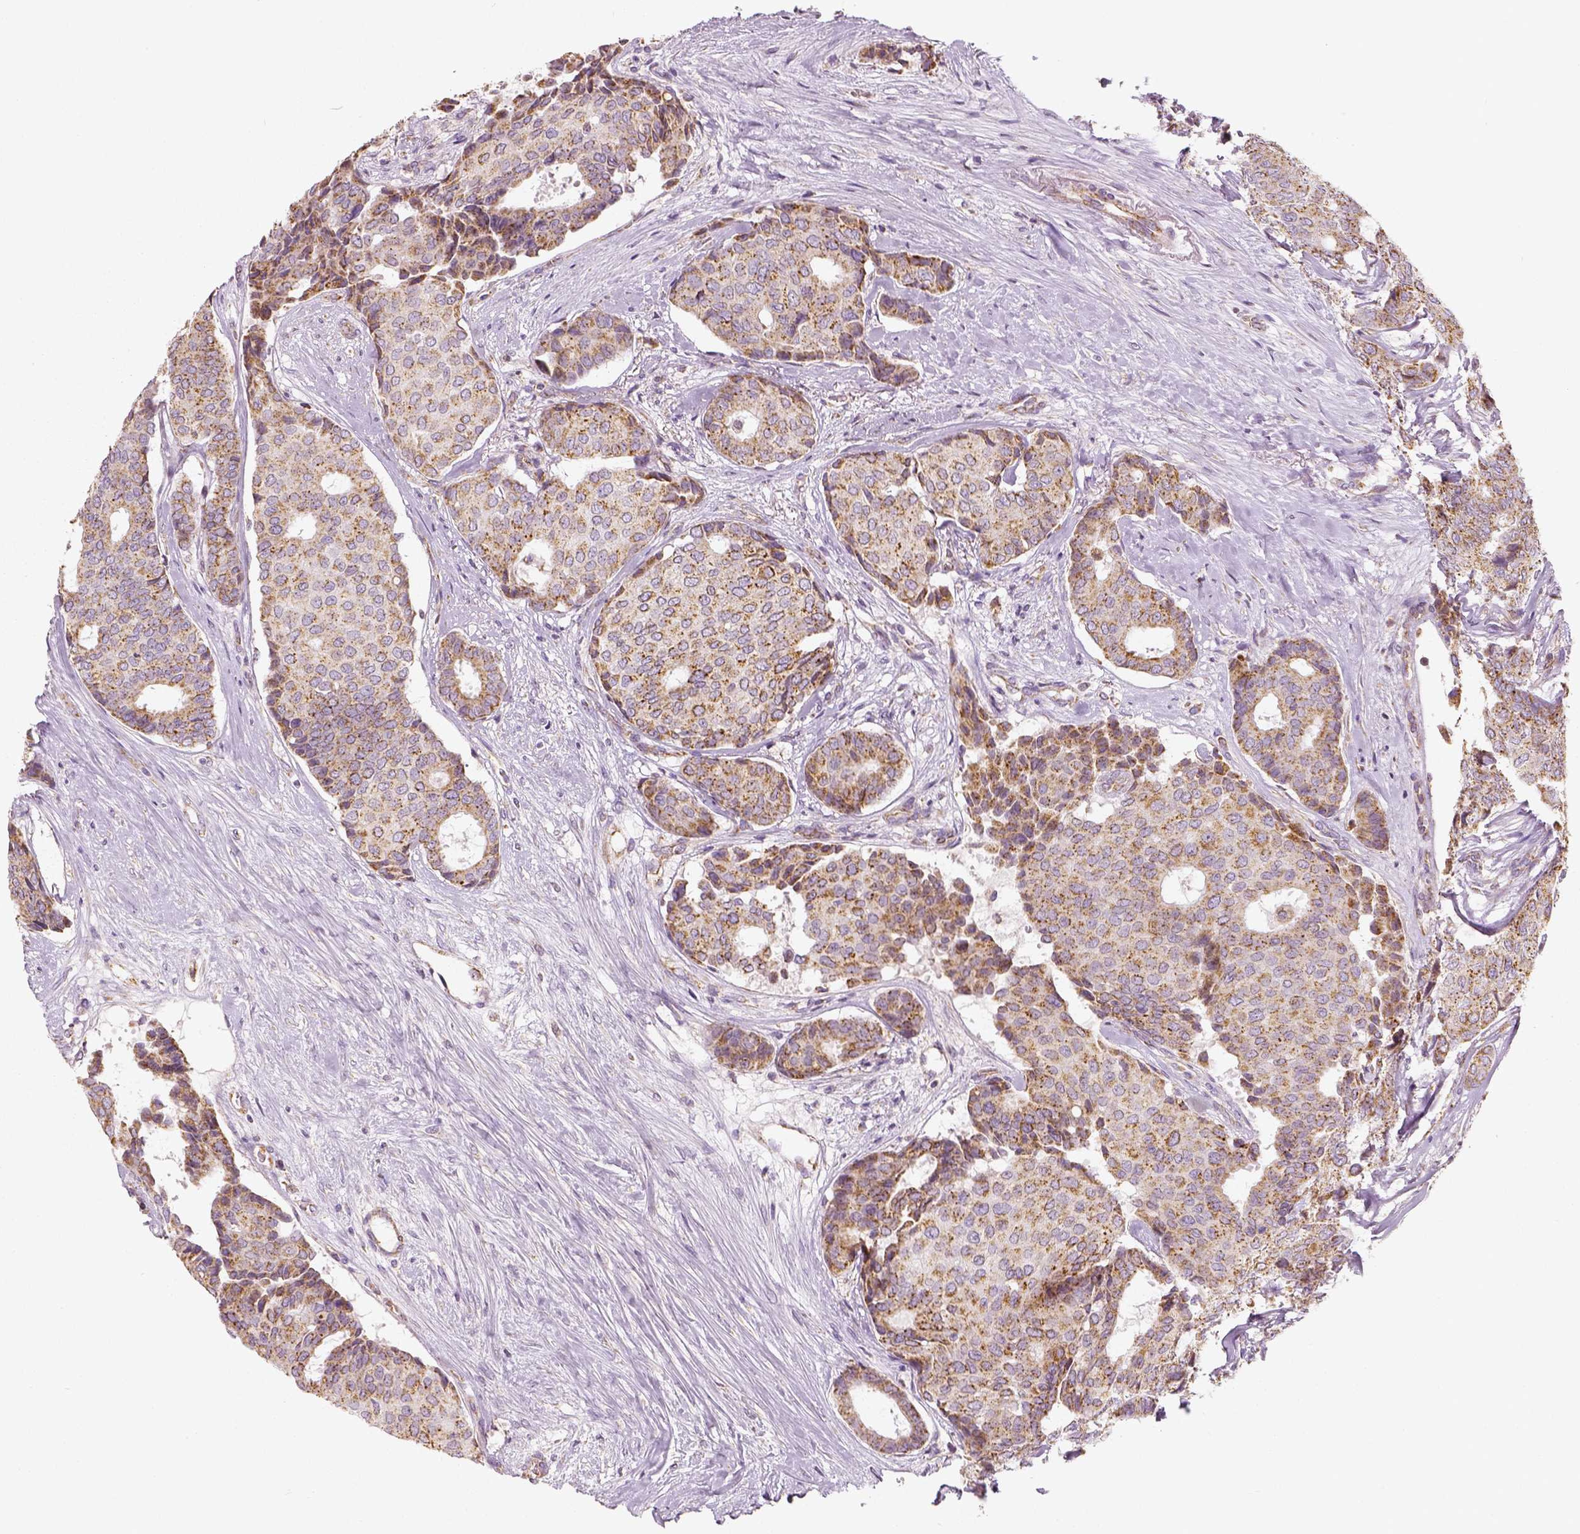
{"staining": {"intensity": "moderate", "quantity": "<25%", "location": "cytoplasmic/membranous"}, "tissue": "breast cancer", "cell_type": "Tumor cells", "image_type": "cancer", "snomed": [{"axis": "morphology", "description": "Duct carcinoma"}, {"axis": "topography", "description": "Breast"}], "caption": "Protein staining exhibits moderate cytoplasmic/membranous positivity in approximately <25% of tumor cells in breast cancer (invasive ductal carcinoma).", "gene": "PGAM5", "patient": {"sex": "female", "age": 75}}